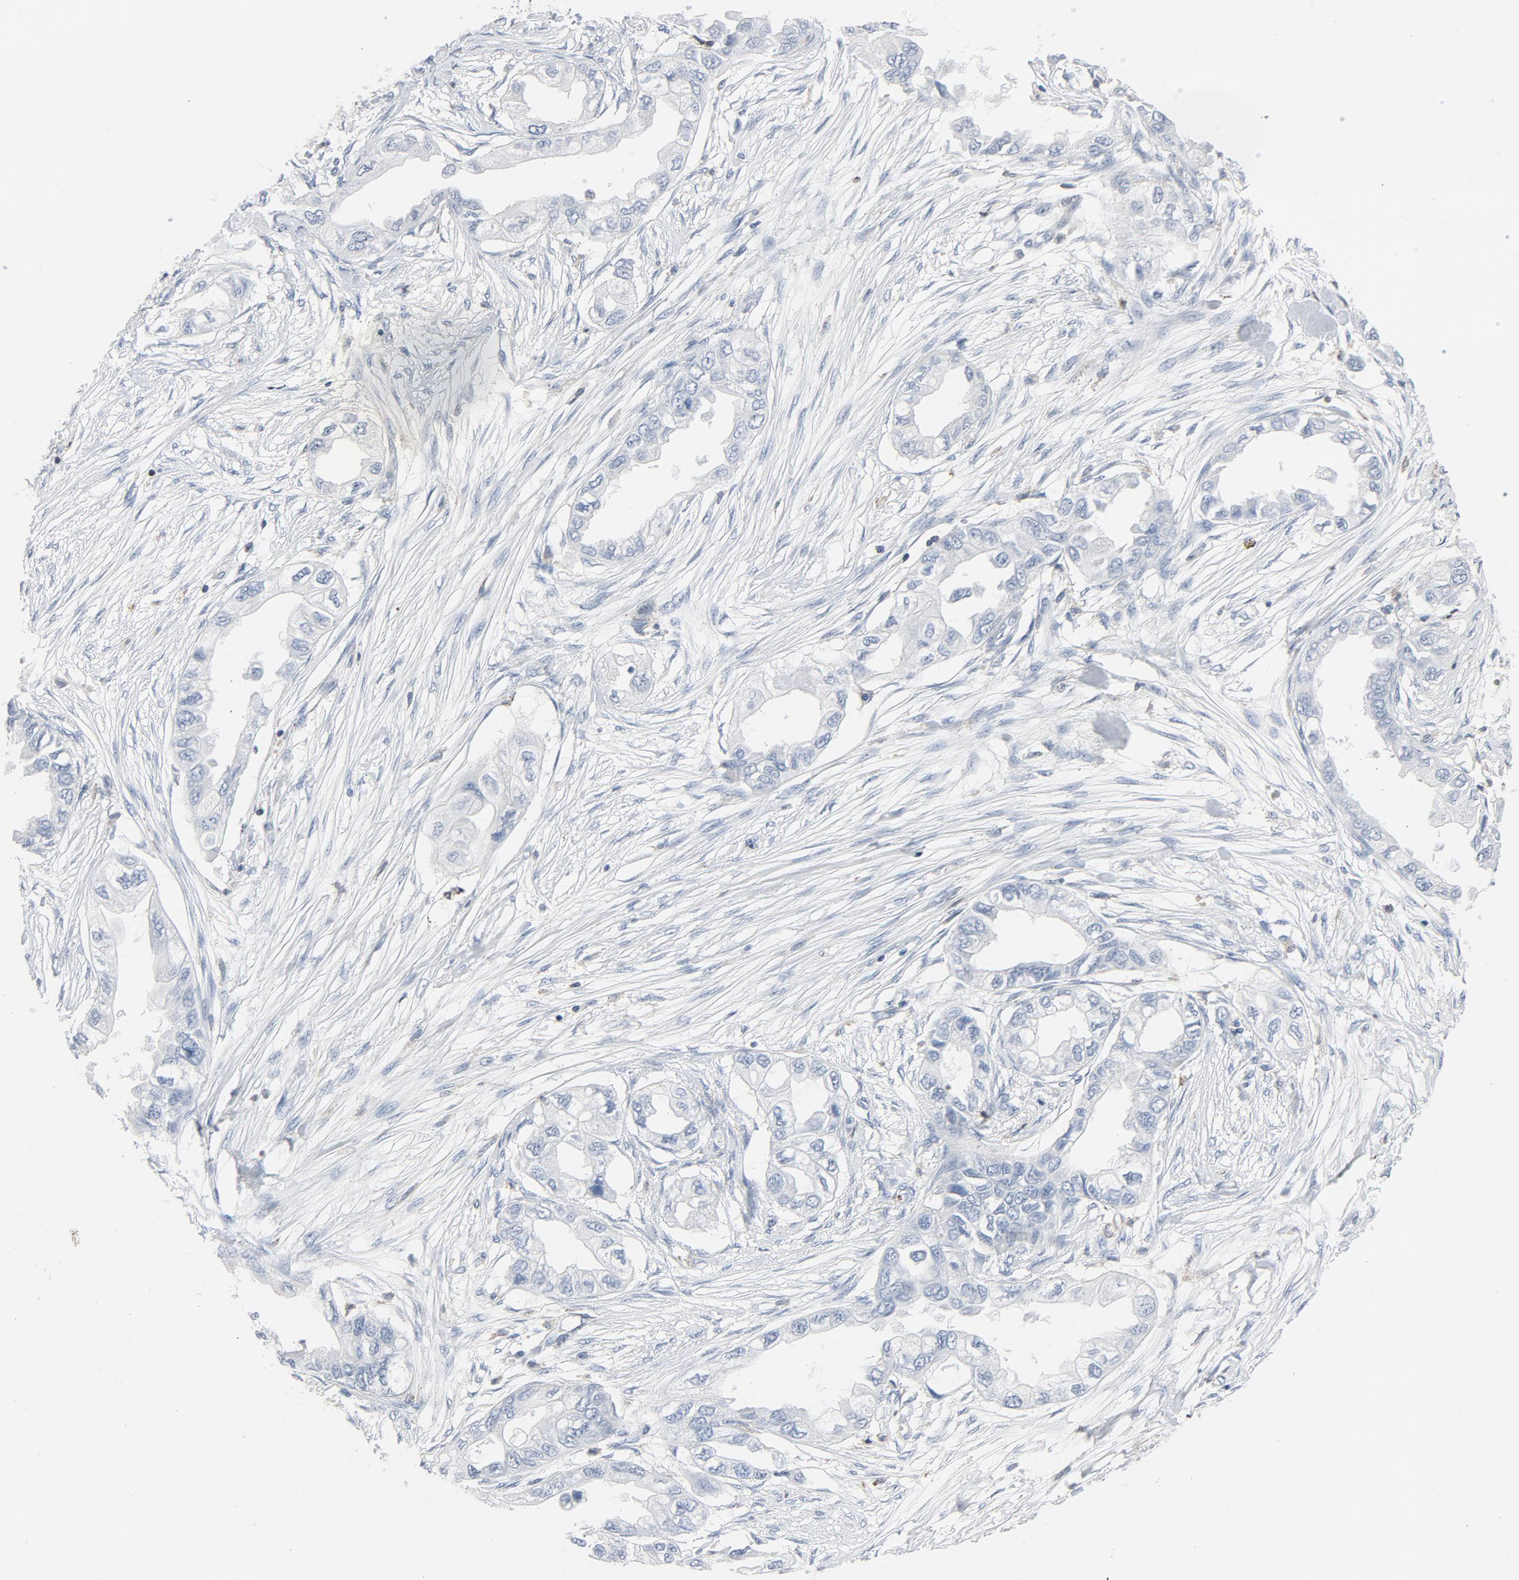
{"staining": {"intensity": "negative", "quantity": "none", "location": "none"}, "tissue": "endometrial cancer", "cell_type": "Tumor cells", "image_type": "cancer", "snomed": [{"axis": "morphology", "description": "Adenocarcinoma, NOS"}, {"axis": "topography", "description": "Endometrium"}], "caption": "Tumor cells show no significant protein staining in adenocarcinoma (endometrial).", "gene": "LCP2", "patient": {"sex": "female", "age": 67}}